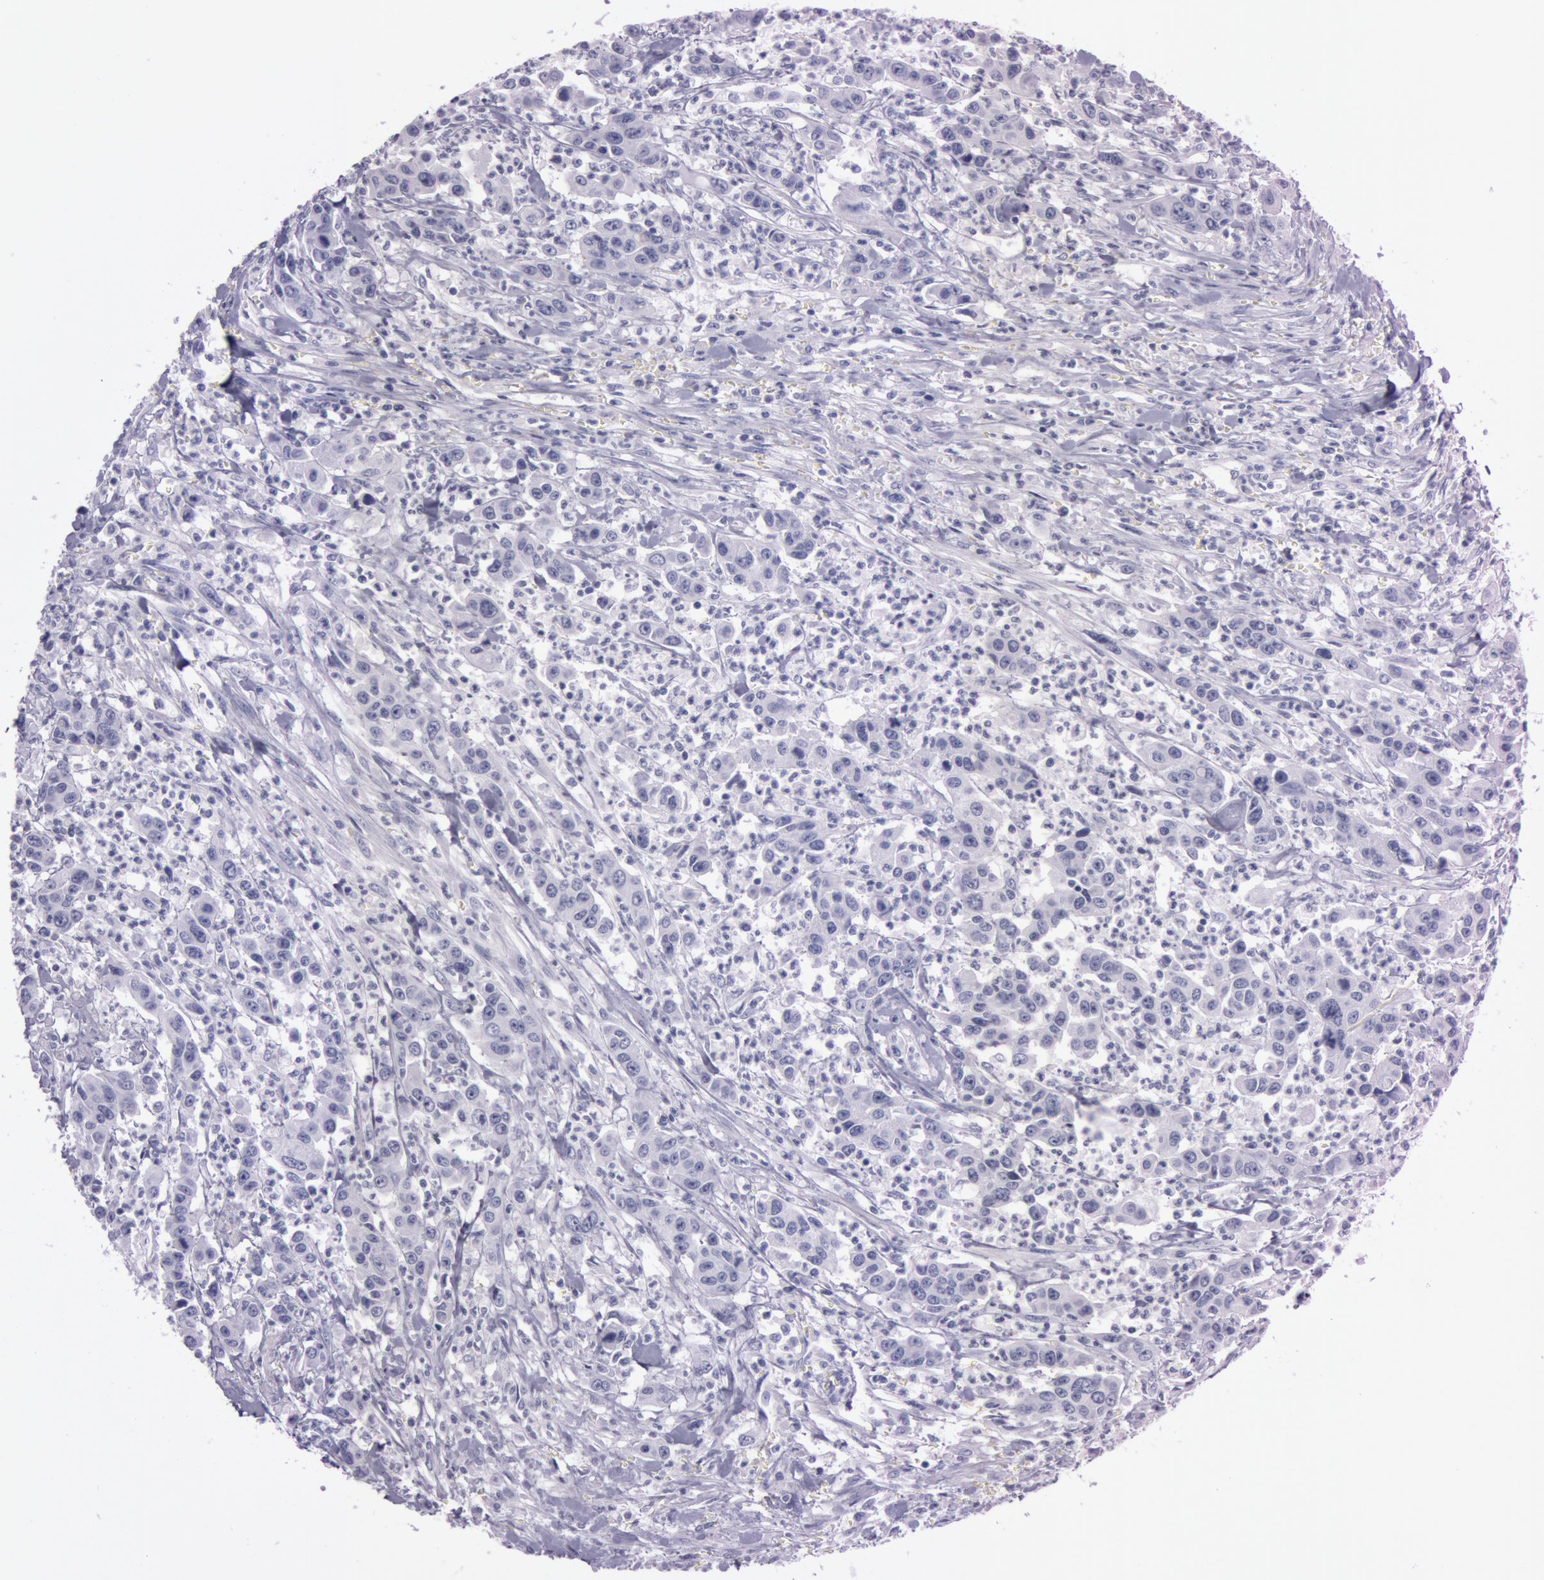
{"staining": {"intensity": "negative", "quantity": "none", "location": "none"}, "tissue": "urothelial cancer", "cell_type": "Tumor cells", "image_type": "cancer", "snomed": [{"axis": "morphology", "description": "Urothelial carcinoma, High grade"}, {"axis": "topography", "description": "Urinary bladder"}], "caption": "IHC photomicrograph of human urothelial cancer stained for a protein (brown), which displays no positivity in tumor cells.", "gene": "S100A7", "patient": {"sex": "male", "age": 86}}